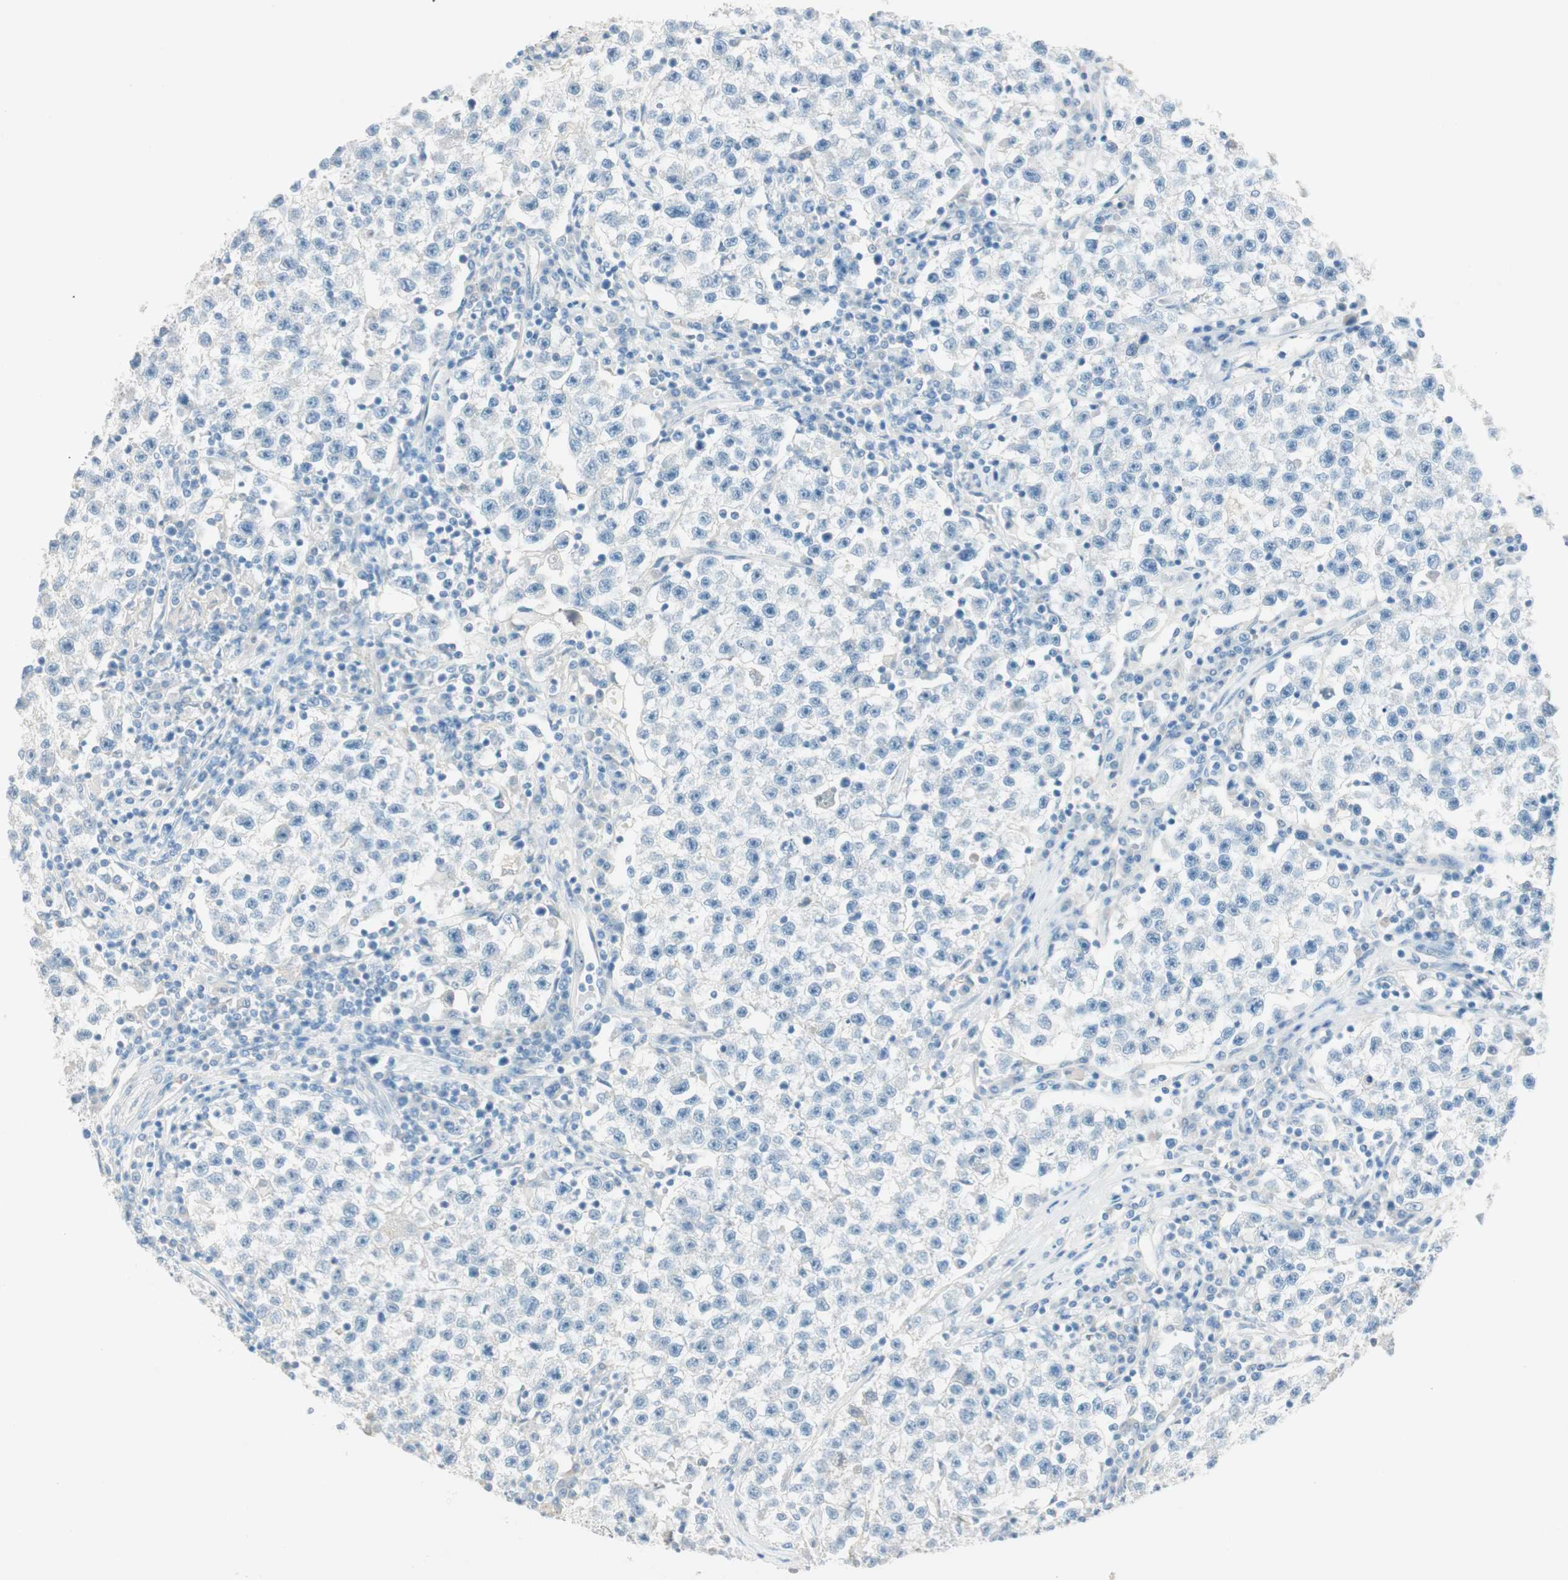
{"staining": {"intensity": "negative", "quantity": "none", "location": "none"}, "tissue": "testis cancer", "cell_type": "Tumor cells", "image_type": "cancer", "snomed": [{"axis": "morphology", "description": "Seminoma, NOS"}, {"axis": "topography", "description": "Testis"}], "caption": "High power microscopy photomicrograph of an immunohistochemistry (IHC) histopathology image of testis seminoma, revealing no significant positivity in tumor cells.", "gene": "HPGD", "patient": {"sex": "male", "age": 22}}